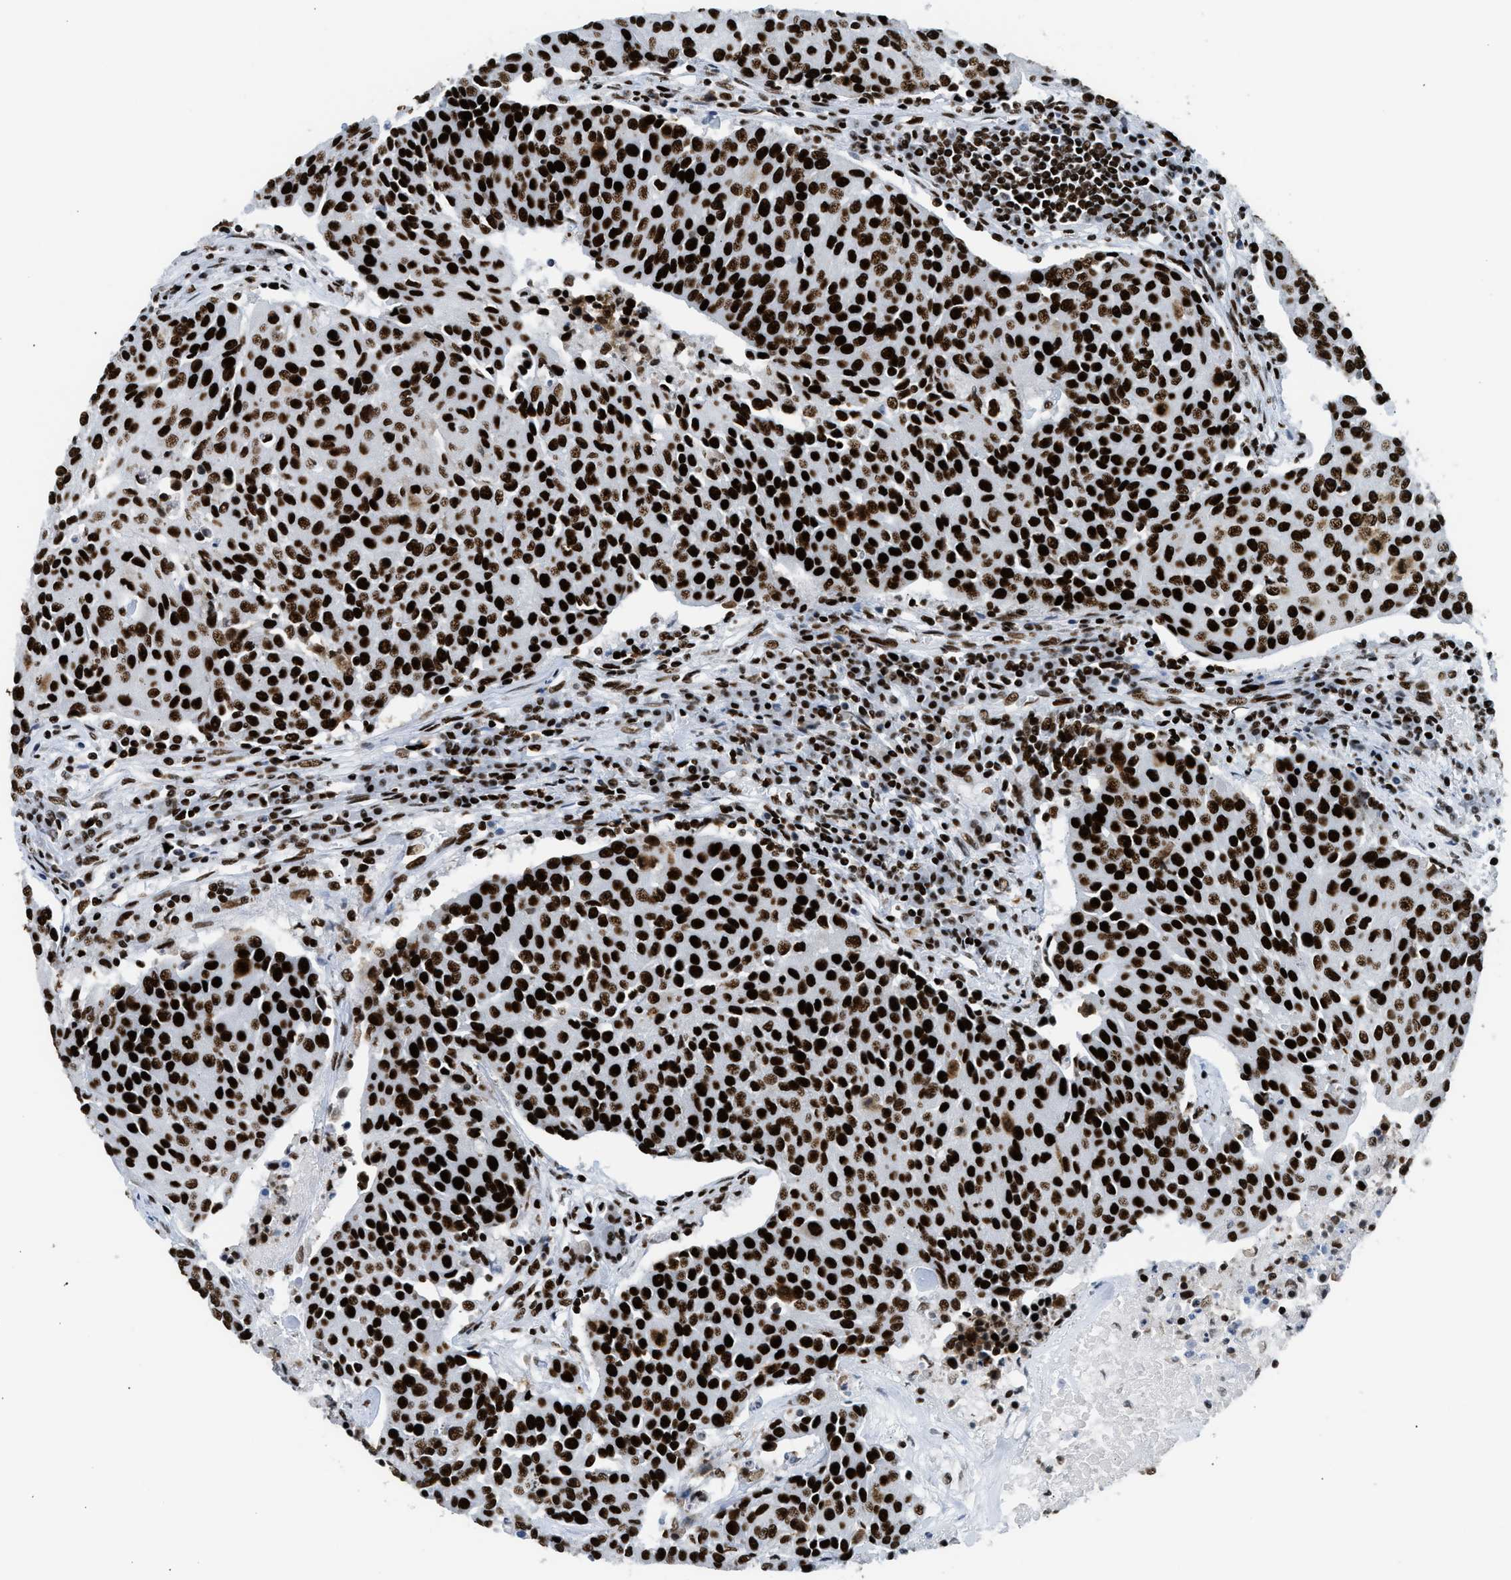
{"staining": {"intensity": "strong", "quantity": ">75%", "location": "nuclear"}, "tissue": "urothelial cancer", "cell_type": "Tumor cells", "image_type": "cancer", "snomed": [{"axis": "morphology", "description": "Urothelial carcinoma, High grade"}, {"axis": "topography", "description": "Urinary bladder"}], "caption": "Tumor cells reveal high levels of strong nuclear expression in about >75% of cells in high-grade urothelial carcinoma. (brown staining indicates protein expression, while blue staining denotes nuclei).", "gene": "PIF1", "patient": {"sex": "female", "age": 85}}